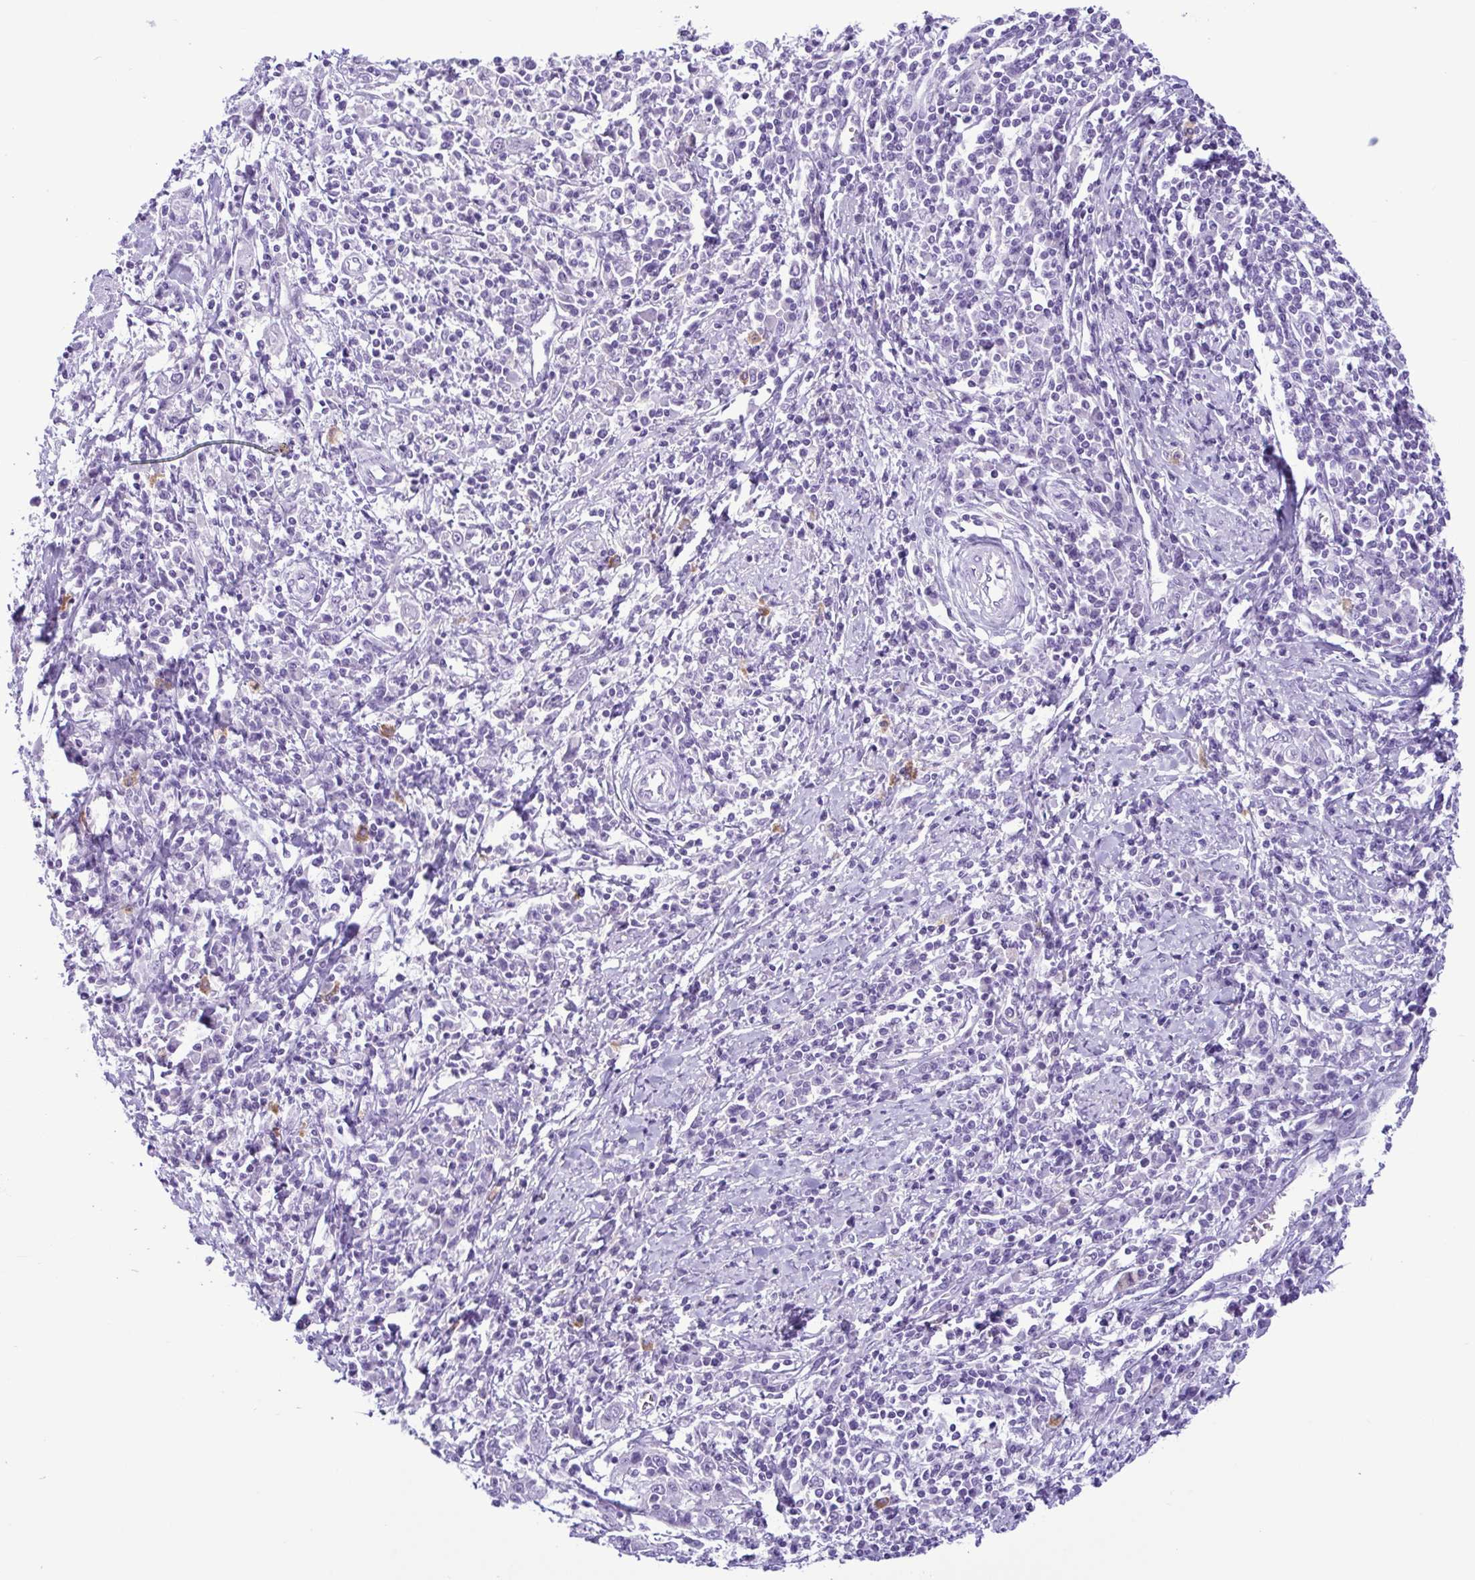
{"staining": {"intensity": "negative", "quantity": "none", "location": "none"}, "tissue": "cervical cancer", "cell_type": "Tumor cells", "image_type": "cancer", "snomed": [{"axis": "morphology", "description": "Squamous cell carcinoma, NOS"}, {"axis": "topography", "description": "Cervix"}], "caption": "The histopathology image exhibits no significant staining in tumor cells of cervical cancer.", "gene": "SPATA16", "patient": {"sex": "female", "age": 46}}